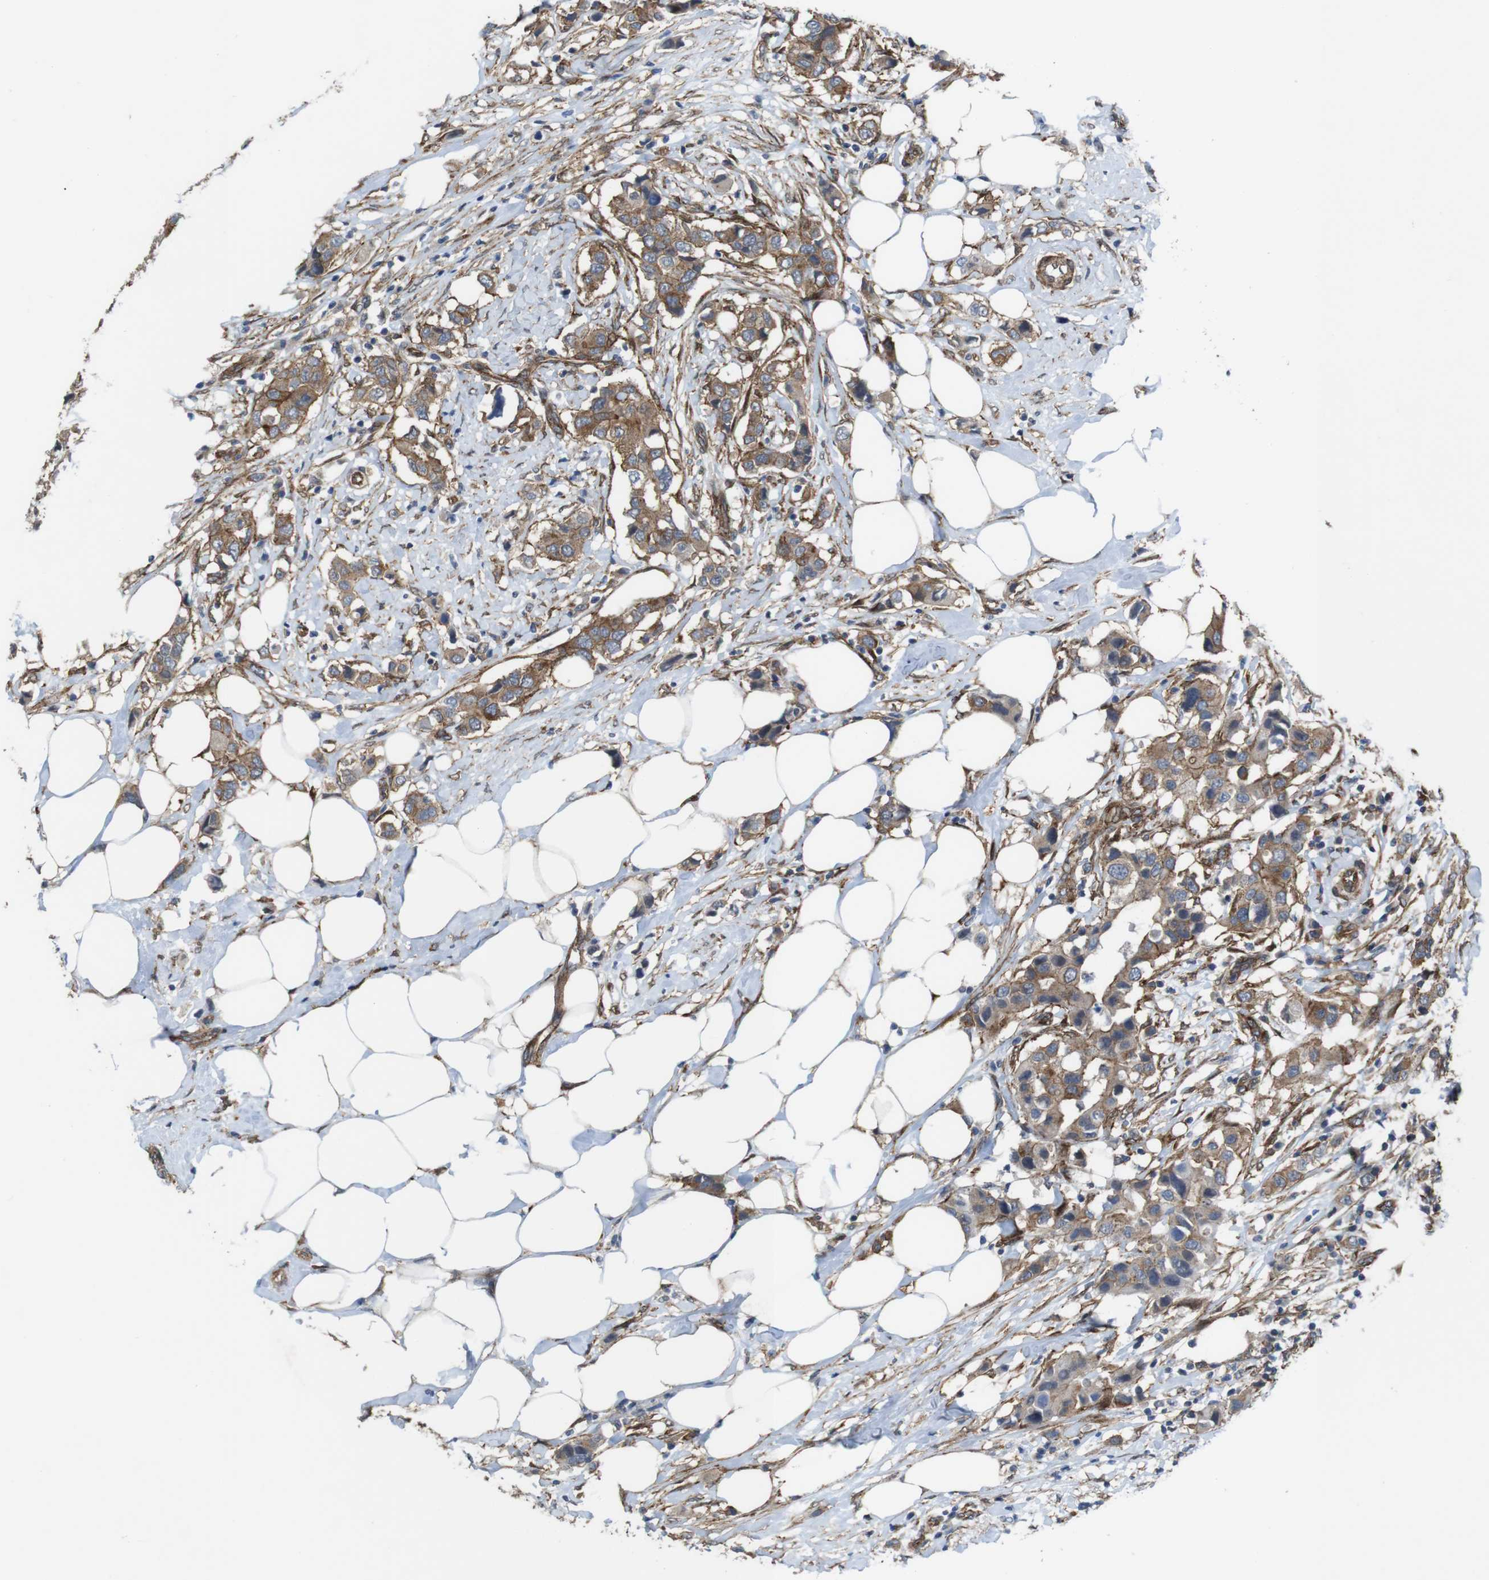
{"staining": {"intensity": "moderate", "quantity": ">75%", "location": "cytoplasmic/membranous"}, "tissue": "breast cancer", "cell_type": "Tumor cells", "image_type": "cancer", "snomed": [{"axis": "morphology", "description": "Normal tissue, NOS"}, {"axis": "morphology", "description": "Duct carcinoma"}, {"axis": "topography", "description": "Breast"}], "caption": "Immunohistochemistry (DAB) staining of human breast cancer (infiltrating ductal carcinoma) exhibits moderate cytoplasmic/membranous protein positivity in about >75% of tumor cells.", "gene": "PTGER4", "patient": {"sex": "female", "age": 50}}